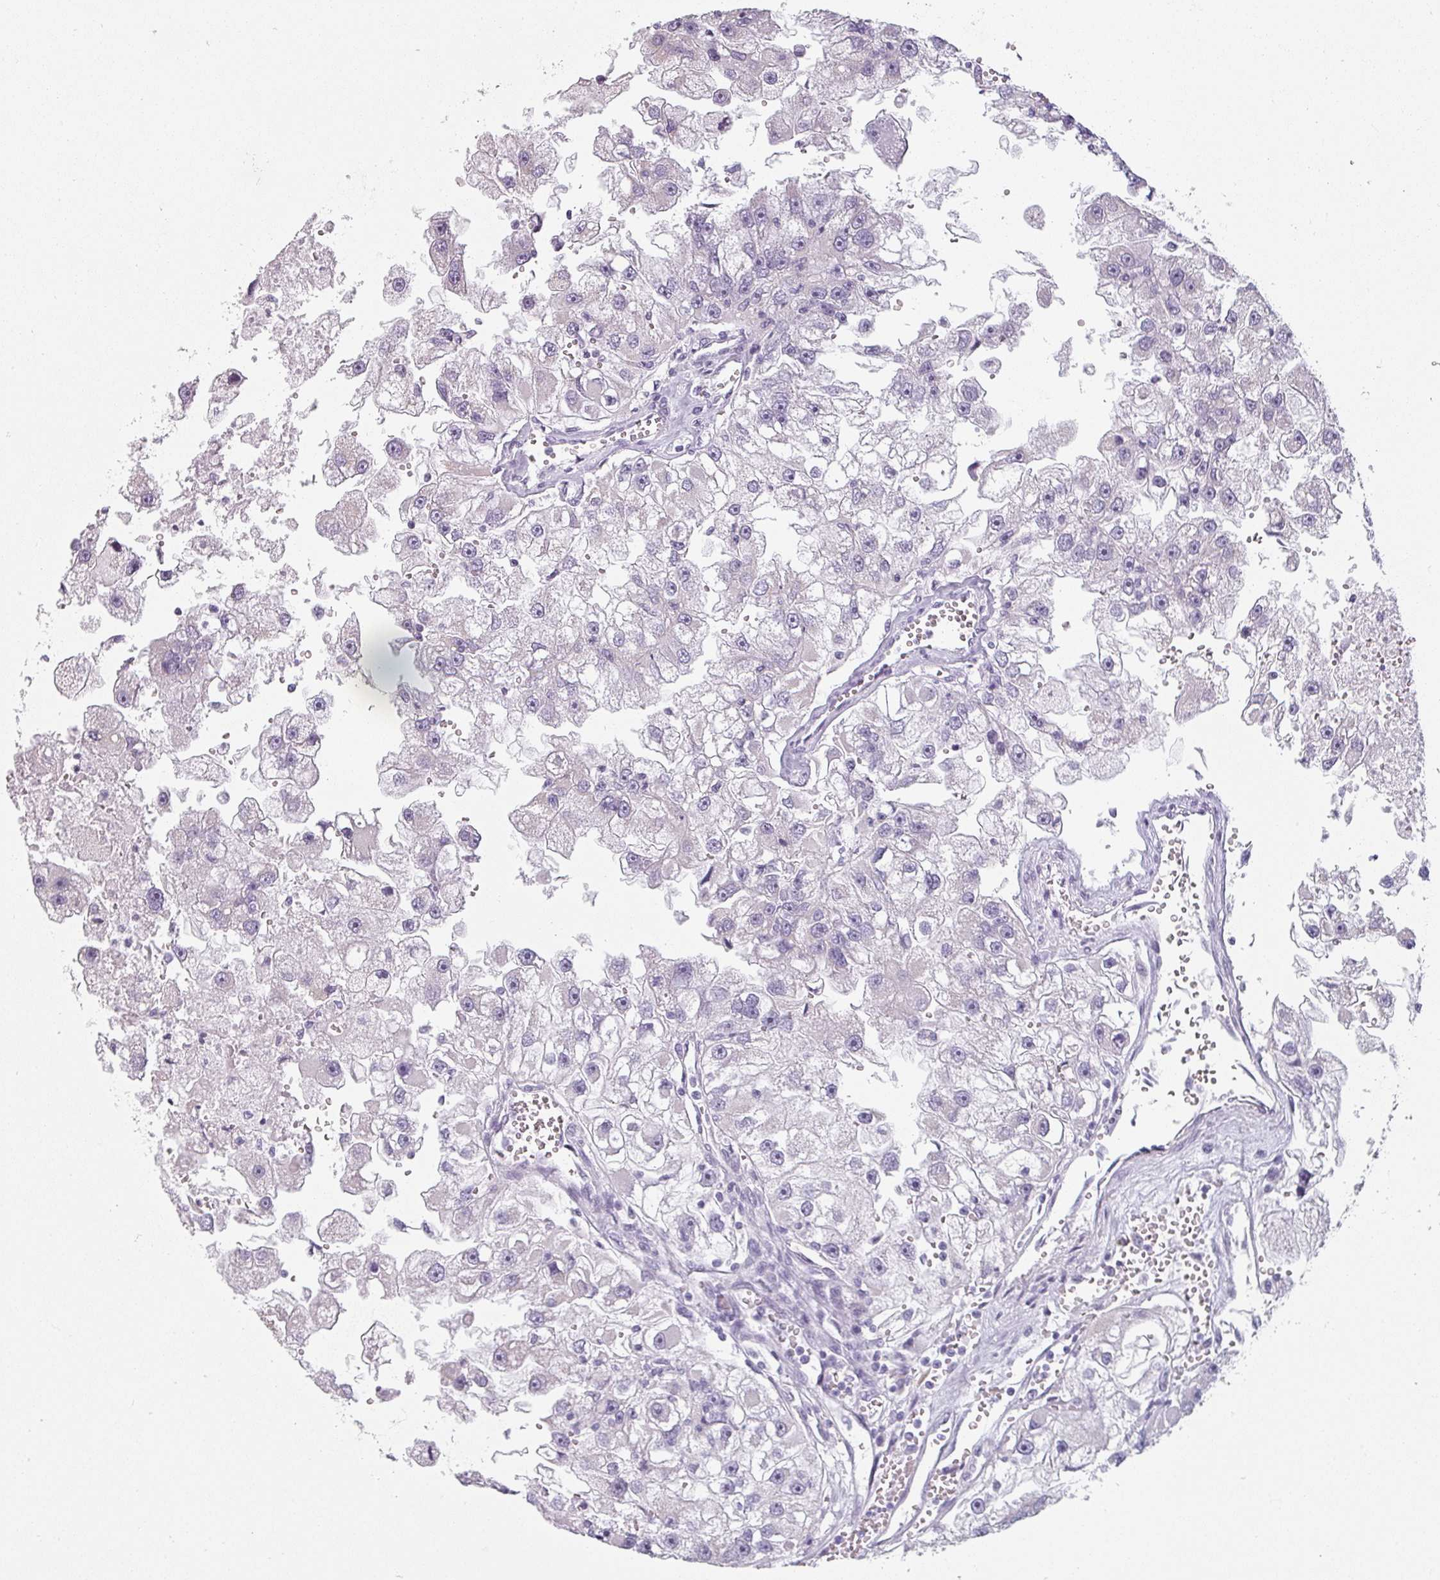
{"staining": {"intensity": "negative", "quantity": "none", "location": "none"}, "tissue": "renal cancer", "cell_type": "Tumor cells", "image_type": "cancer", "snomed": [{"axis": "morphology", "description": "Adenocarcinoma, NOS"}, {"axis": "topography", "description": "Kidney"}], "caption": "Immunohistochemistry (IHC) photomicrograph of renal cancer stained for a protein (brown), which shows no expression in tumor cells.", "gene": "SFTPA1", "patient": {"sex": "male", "age": 63}}